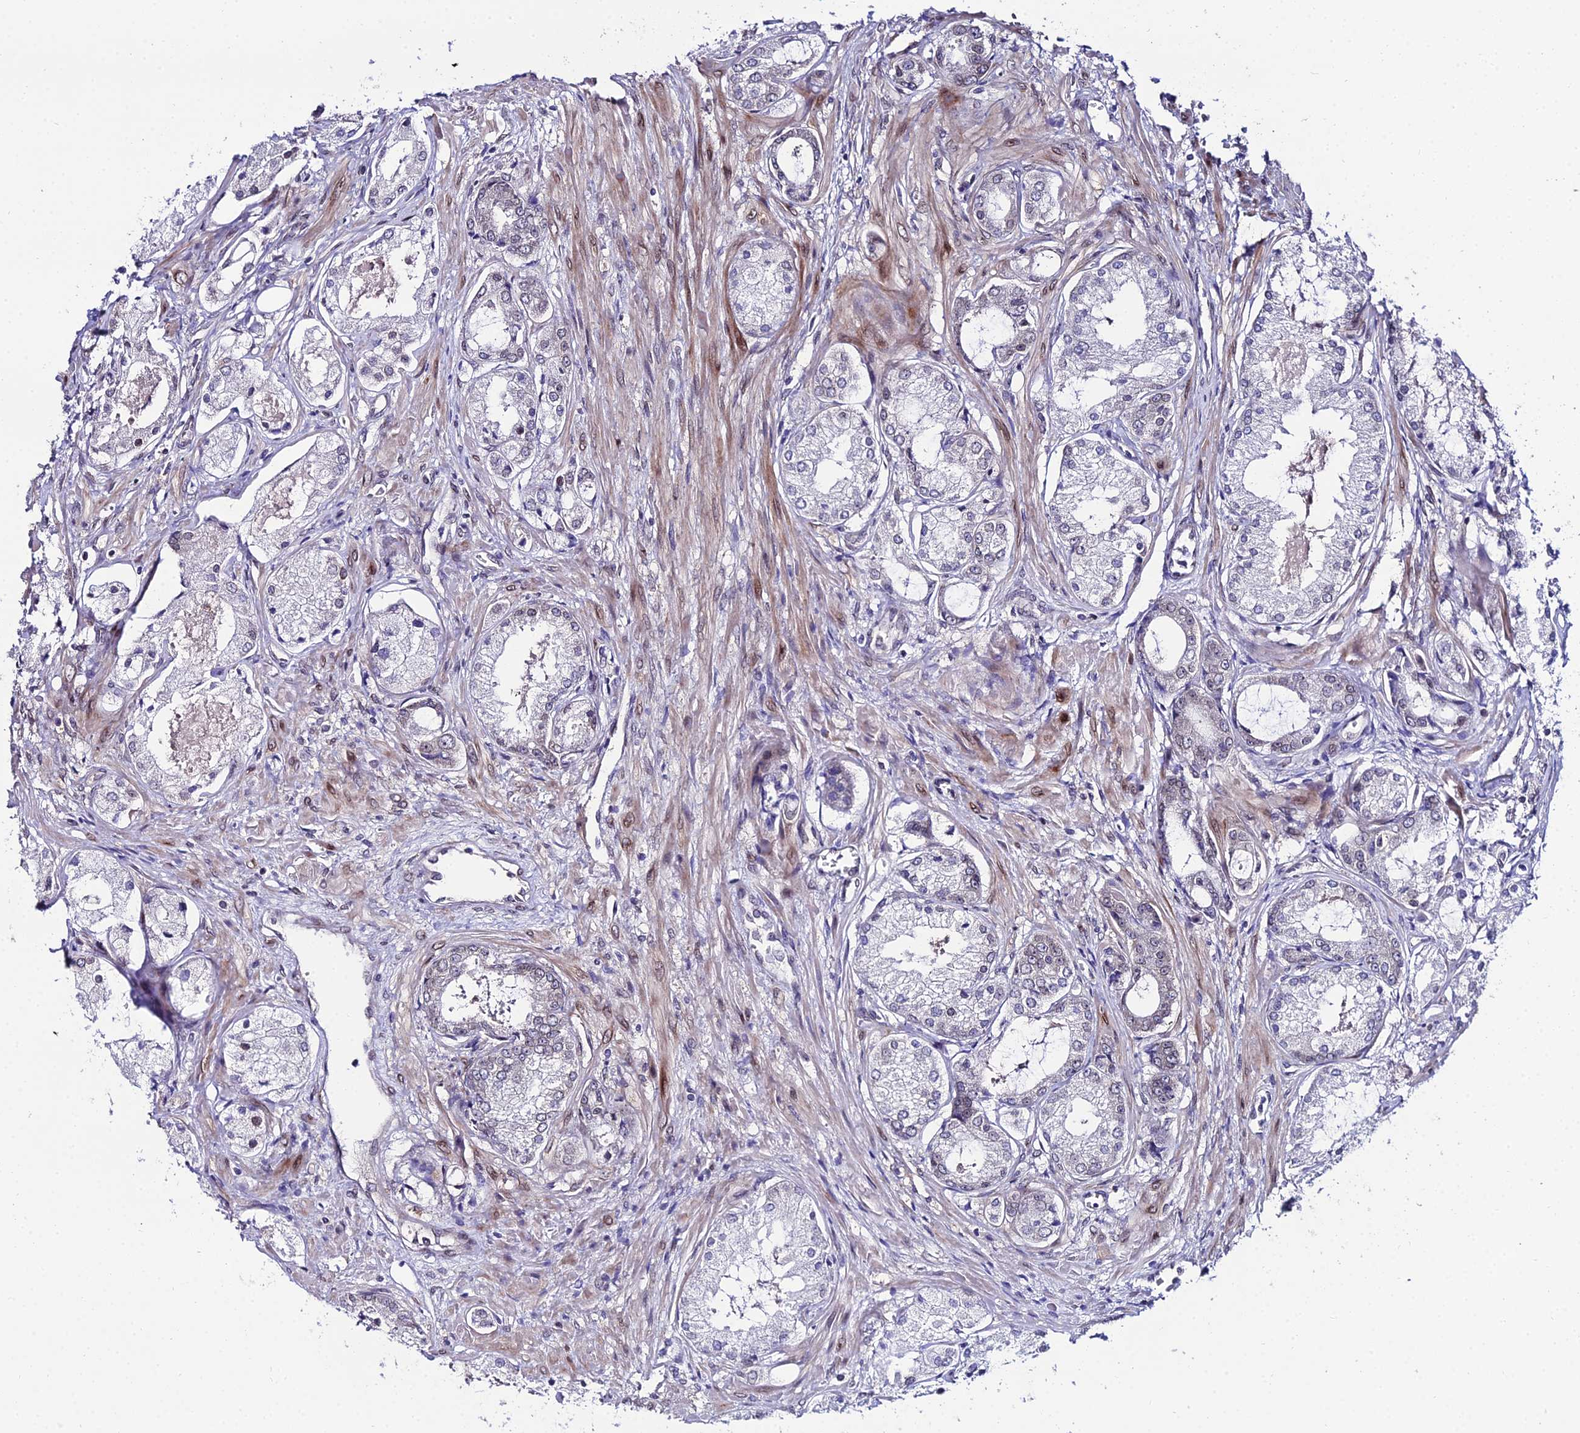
{"staining": {"intensity": "negative", "quantity": "none", "location": "none"}, "tissue": "prostate cancer", "cell_type": "Tumor cells", "image_type": "cancer", "snomed": [{"axis": "morphology", "description": "Adenocarcinoma, Low grade"}, {"axis": "topography", "description": "Prostate"}], "caption": "Protein analysis of prostate adenocarcinoma (low-grade) displays no significant staining in tumor cells.", "gene": "DDX19A", "patient": {"sex": "male", "age": 68}}